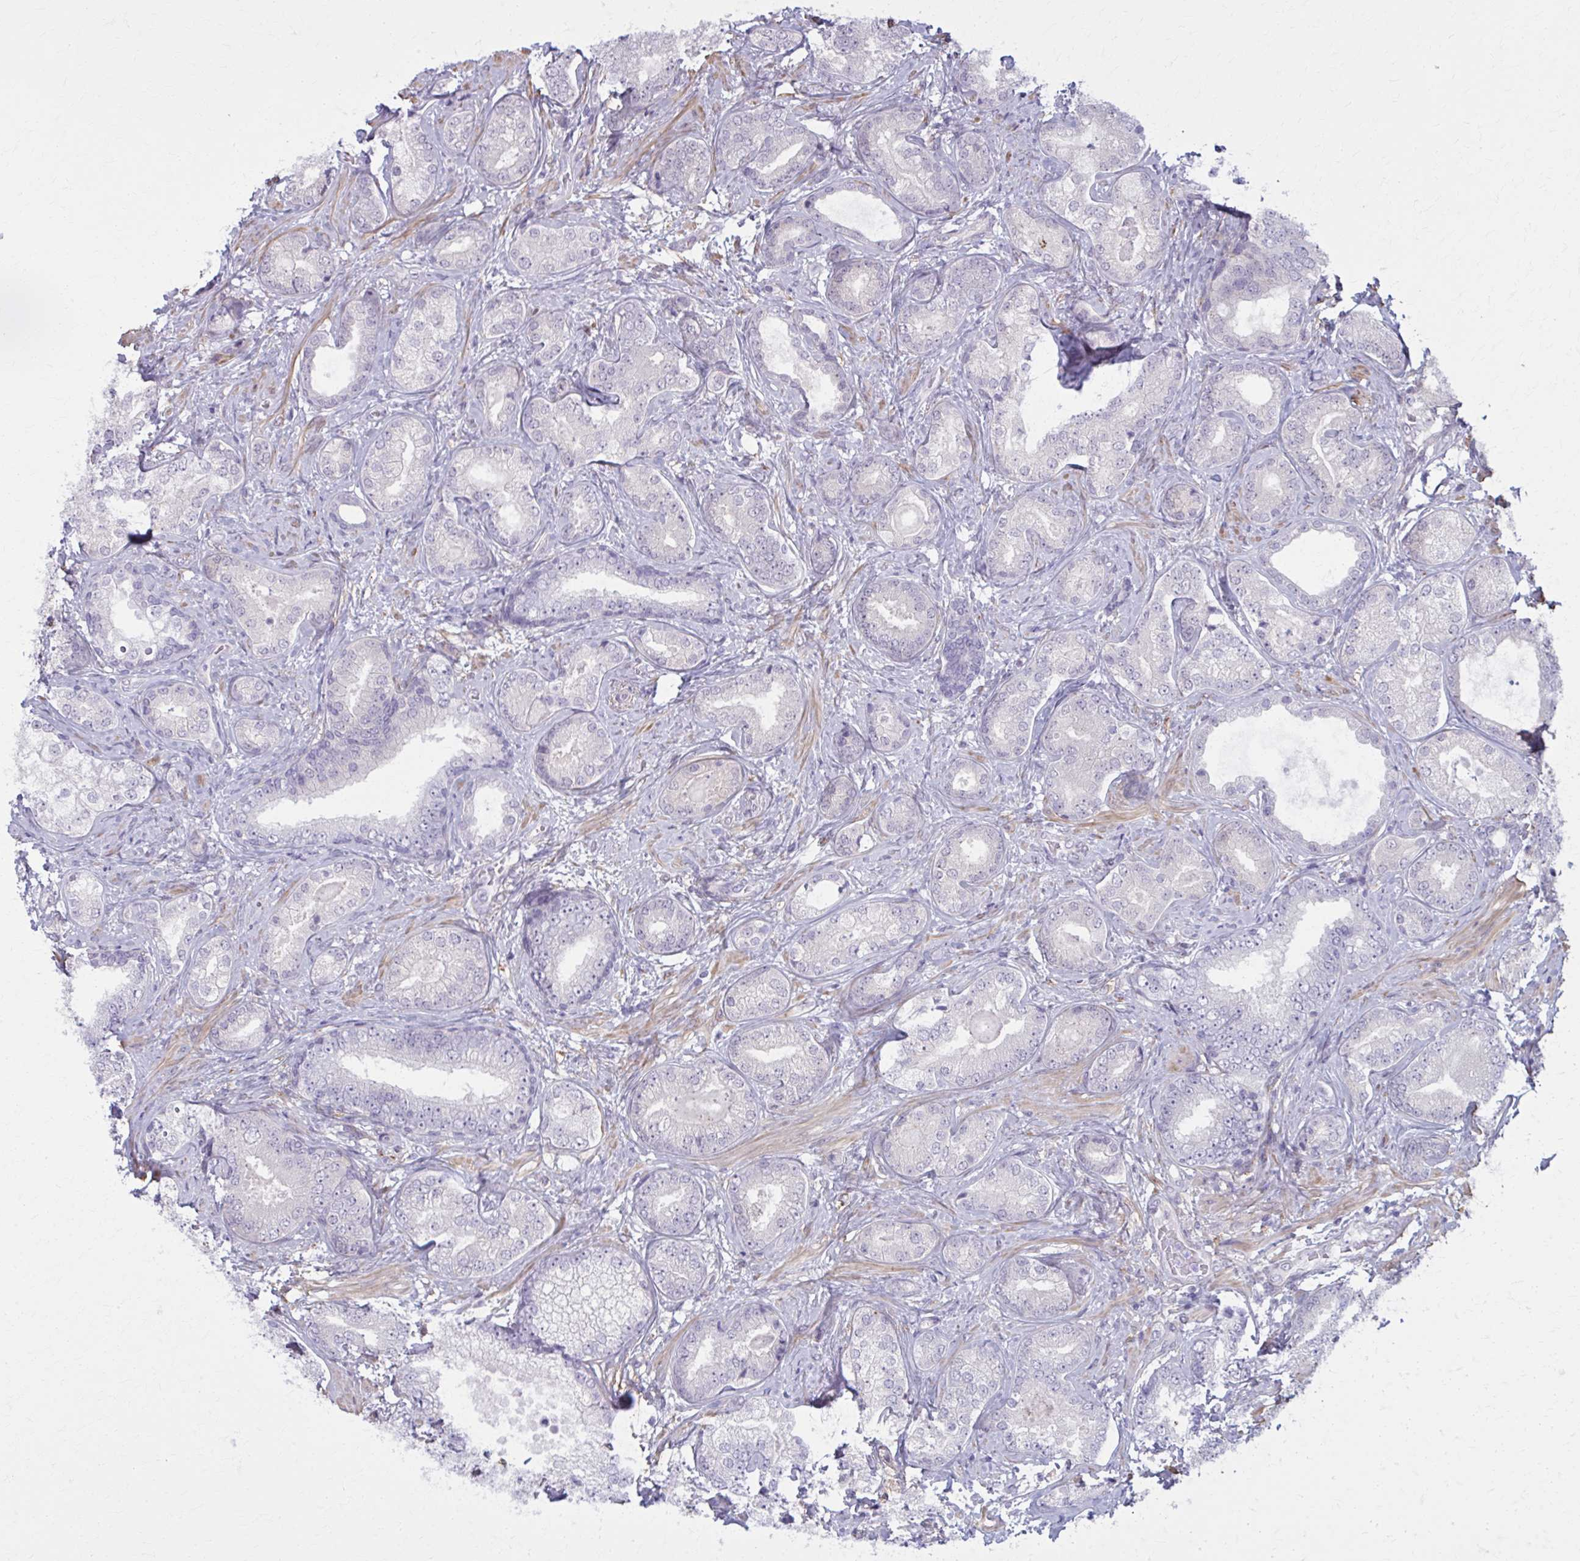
{"staining": {"intensity": "negative", "quantity": "none", "location": "none"}, "tissue": "prostate cancer", "cell_type": "Tumor cells", "image_type": "cancer", "snomed": [{"axis": "morphology", "description": "Adenocarcinoma, High grade"}, {"axis": "topography", "description": "Prostate"}], "caption": "Immunohistochemistry (IHC) of human adenocarcinoma (high-grade) (prostate) displays no expression in tumor cells.", "gene": "NUMBL", "patient": {"sex": "male", "age": 62}}